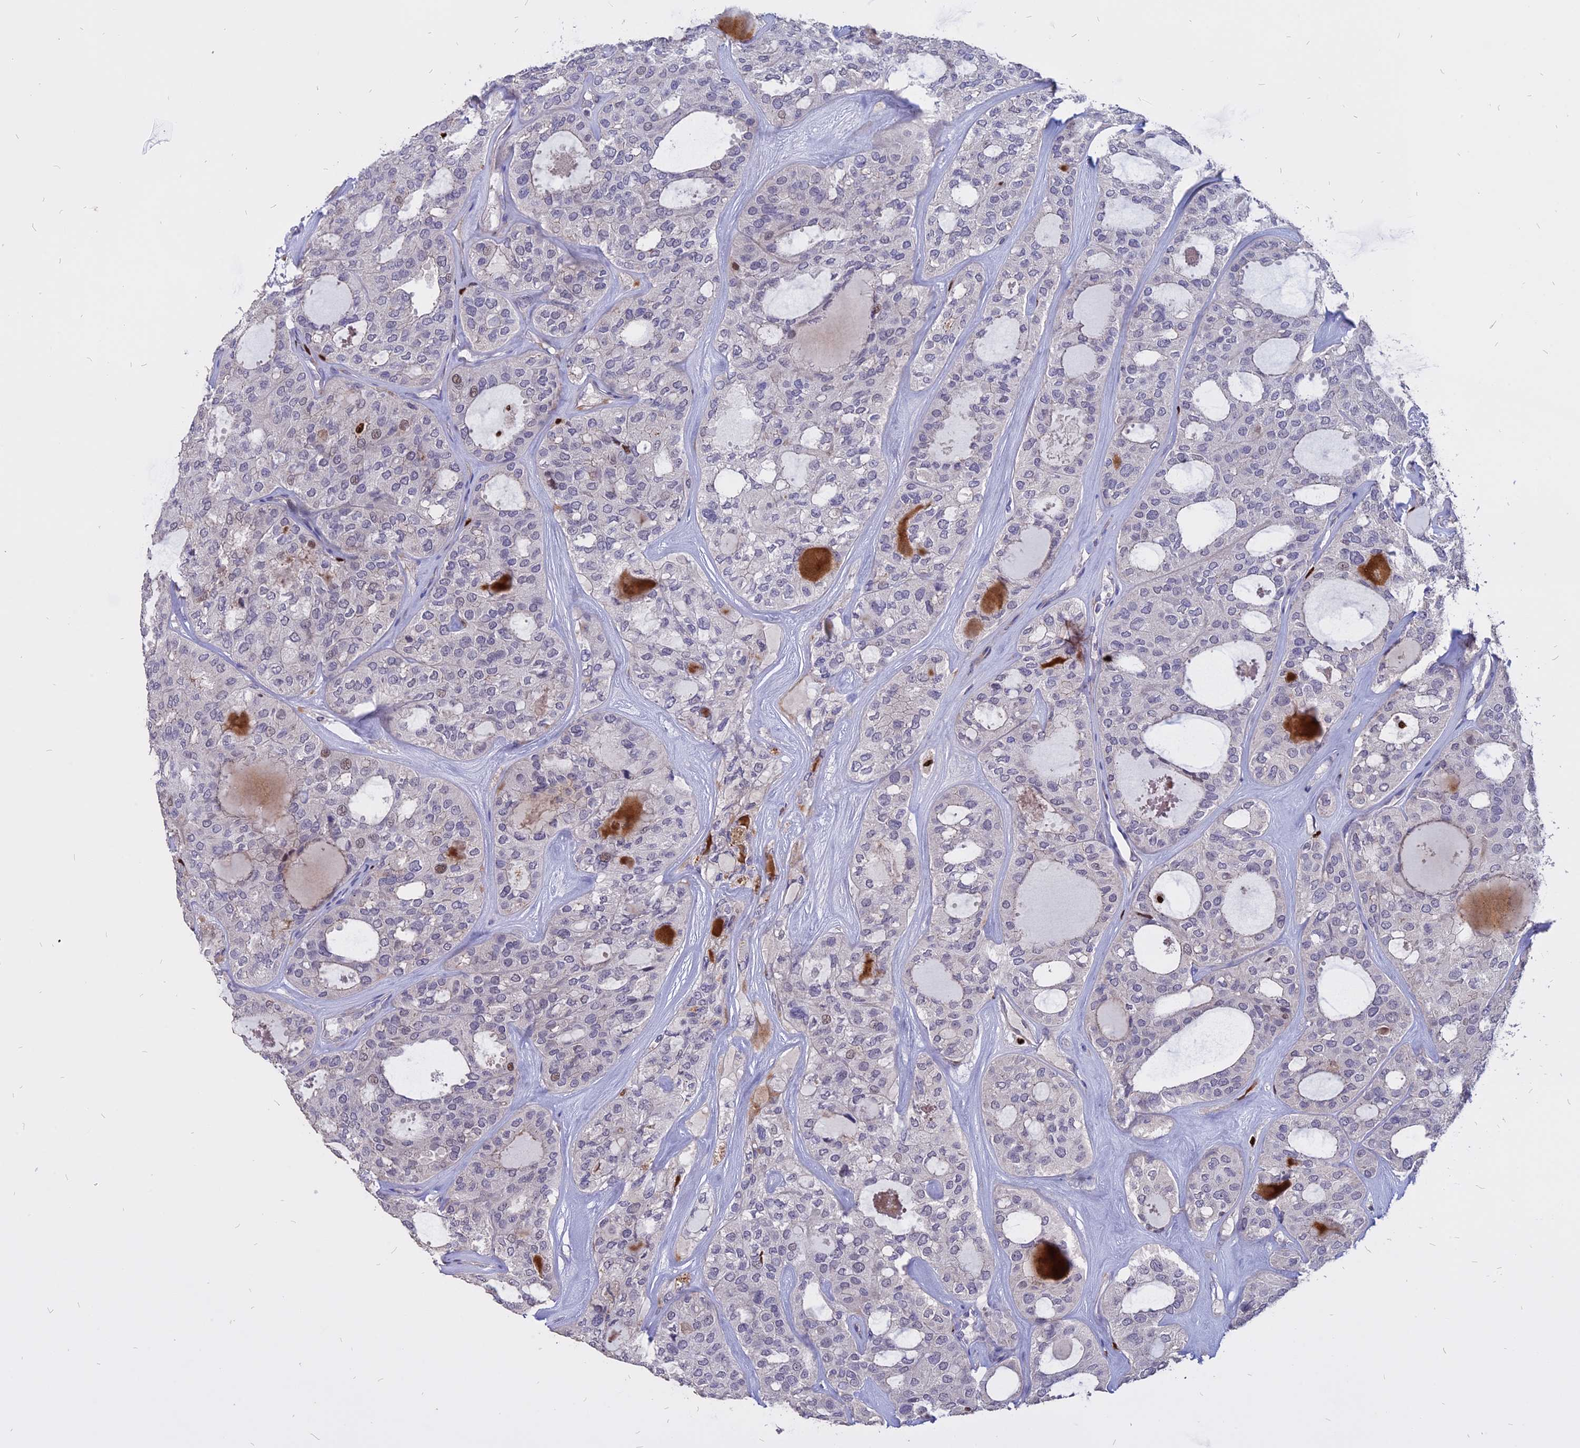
{"staining": {"intensity": "weak", "quantity": "<25%", "location": "nuclear"}, "tissue": "thyroid cancer", "cell_type": "Tumor cells", "image_type": "cancer", "snomed": [{"axis": "morphology", "description": "Follicular adenoma carcinoma, NOS"}, {"axis": "topography", "description": "Thyroid gland"}], "caption": "Immunohistochemistry (IHC) image of neoplastic tissue: human thyroid cancer stained with DAB (3,3'-diaminobenzidine) shows no significant protein positivity in tumor cells. Nuclei are stained in blue.", "gene": "TMEM263", "patient": {"sex": "male", "age": 75}}